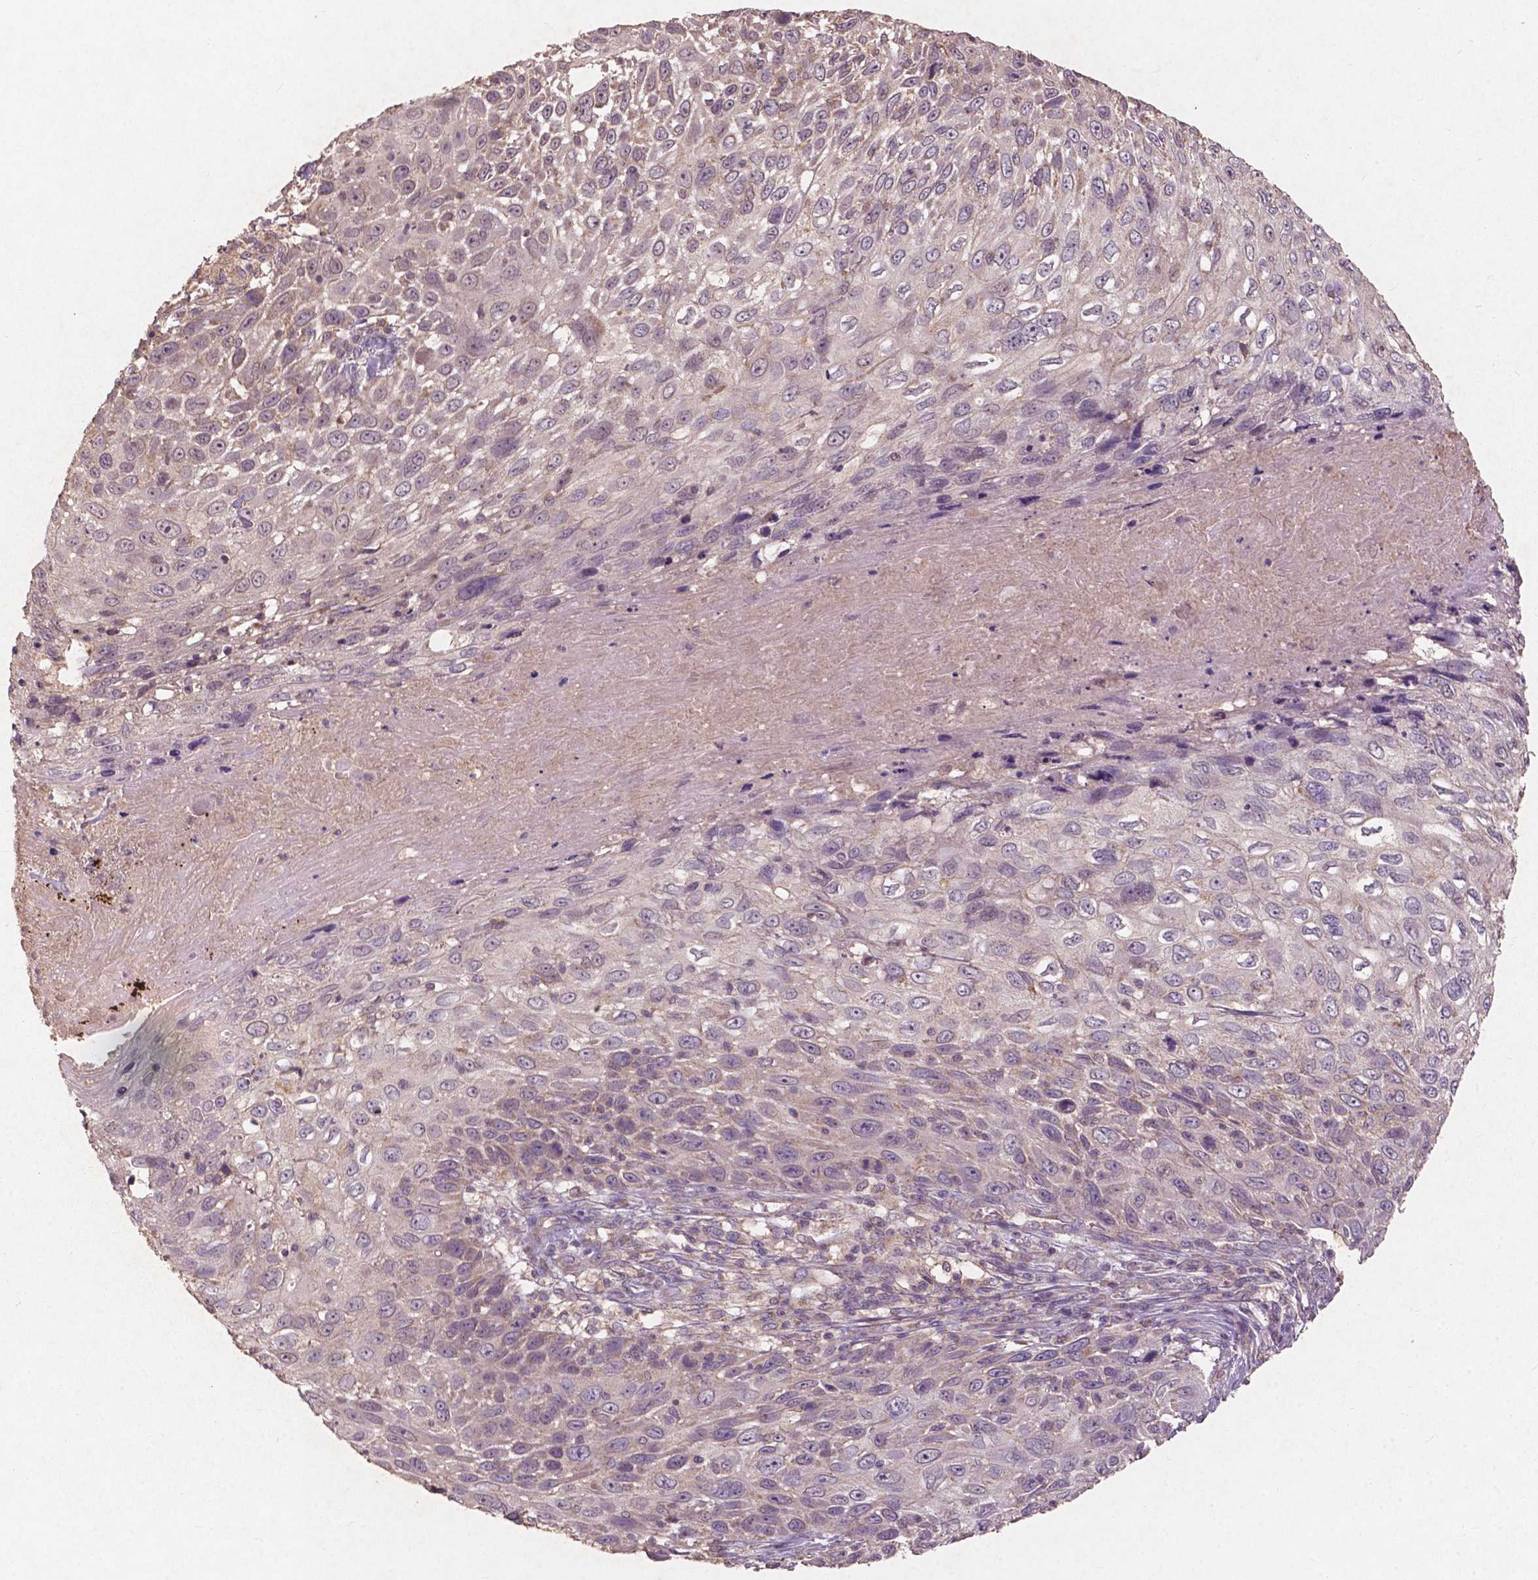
{"staining": {"intensity": "moderate", "quantity": "25%-75%", "location": "cytoplasmic/membranous"}, "tissue": "skin cancer", "cell_type": "Tumor cells", "image_type": "cancer", "snomed": [{"axis": "morphology", "description": "Squamous cell carcinoma, NOS"}, {"axis": "topography", "description": "Skin"}], "caption": "Protein expression analysis of human skin squamous cell carcinoma reveals moderate cytoplasmic/membranous positivity in approximately 25%-75% of tumor cells.", "gene": "ST6GALNAC5", "patient": {"sex": "male", "age": 92}}